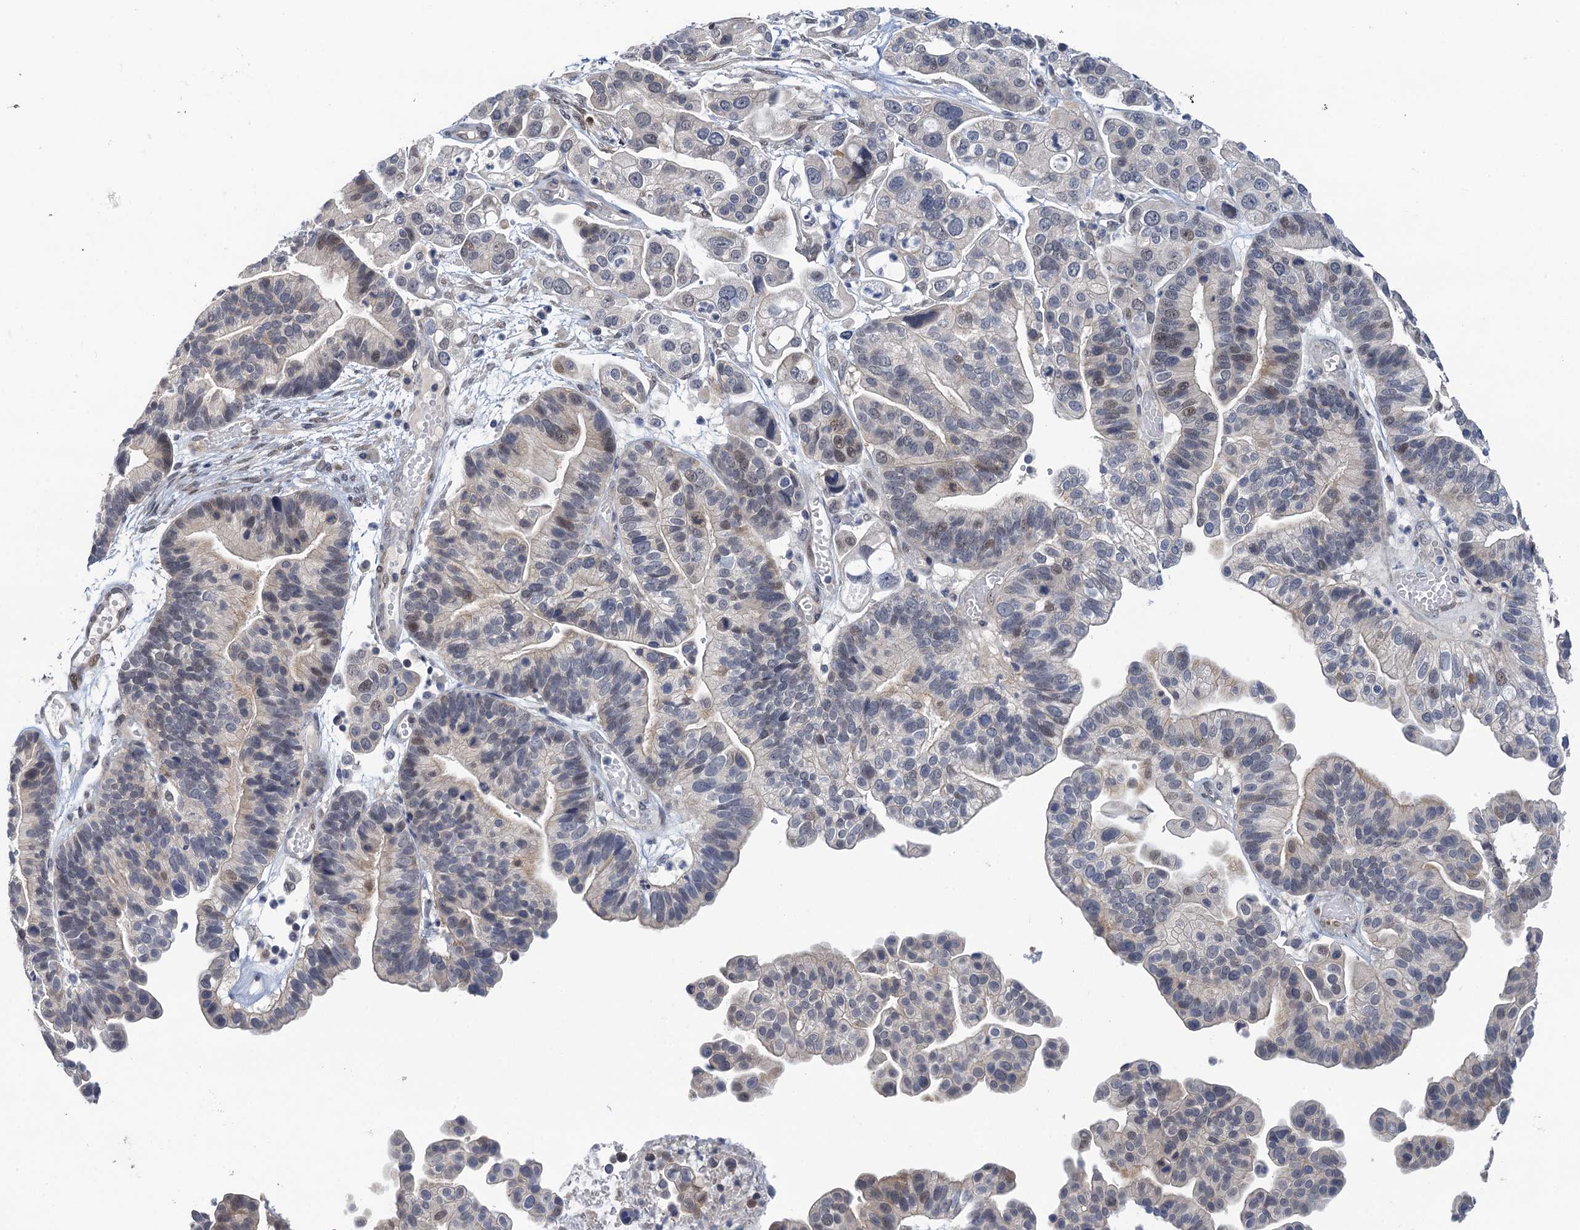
{"staining": {"intensity": "negative", "quantity": "none", "location": "none"}, "tissue": "ovarian cancer", "cell_type": "Tumor cells", "image_type": "cancer", "snomed": [{"axis": "morphology", "description": "Cystadenocarcinoma, serous, NOS"}, {"axis": "topography", "description": "Ovary"}], "caption": "Immunohistochemistry (IHC) of ovarian serous cystadenocarcinoma displays no expression in tumor cells.", "gene": "MRFAP1", "patient": {"sex": "female", "age": 56}}